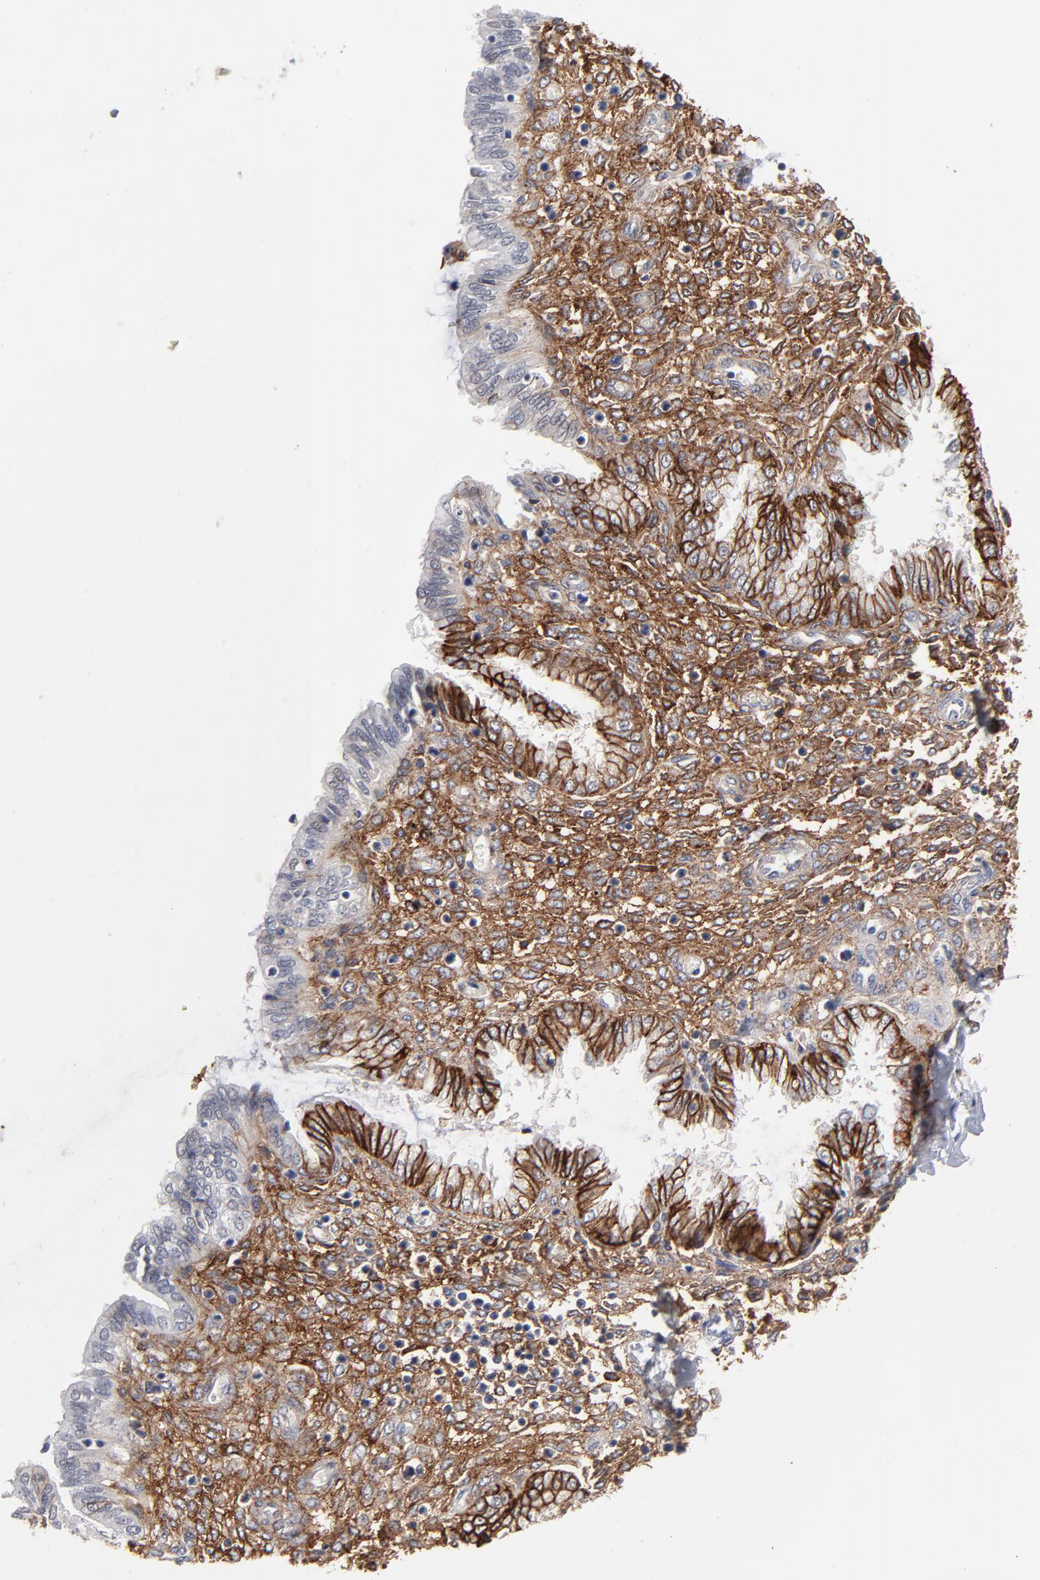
{"staining": {"intensity": "moderate", "quantity": "<25%", "location": "cytoplasmic/membranous"}, "tissue": "endometrium", "cell_type": "Cells in endometrial stroma", "image_type": "normal", "snomed": [{"axis": "morphology", "description": "Normal tissue, NOS"}, {"axis": "topography", "description": "Endometrium"}], "caption": "Immunohistochemical staining of unremarkable endometrium reveals low levels of moderate cytoplasmic/membranous positivity in about <25% of cells in endometrial stroma.", "gene": "SLC16A1", "patient": {"sex": "female", "age": 33}}